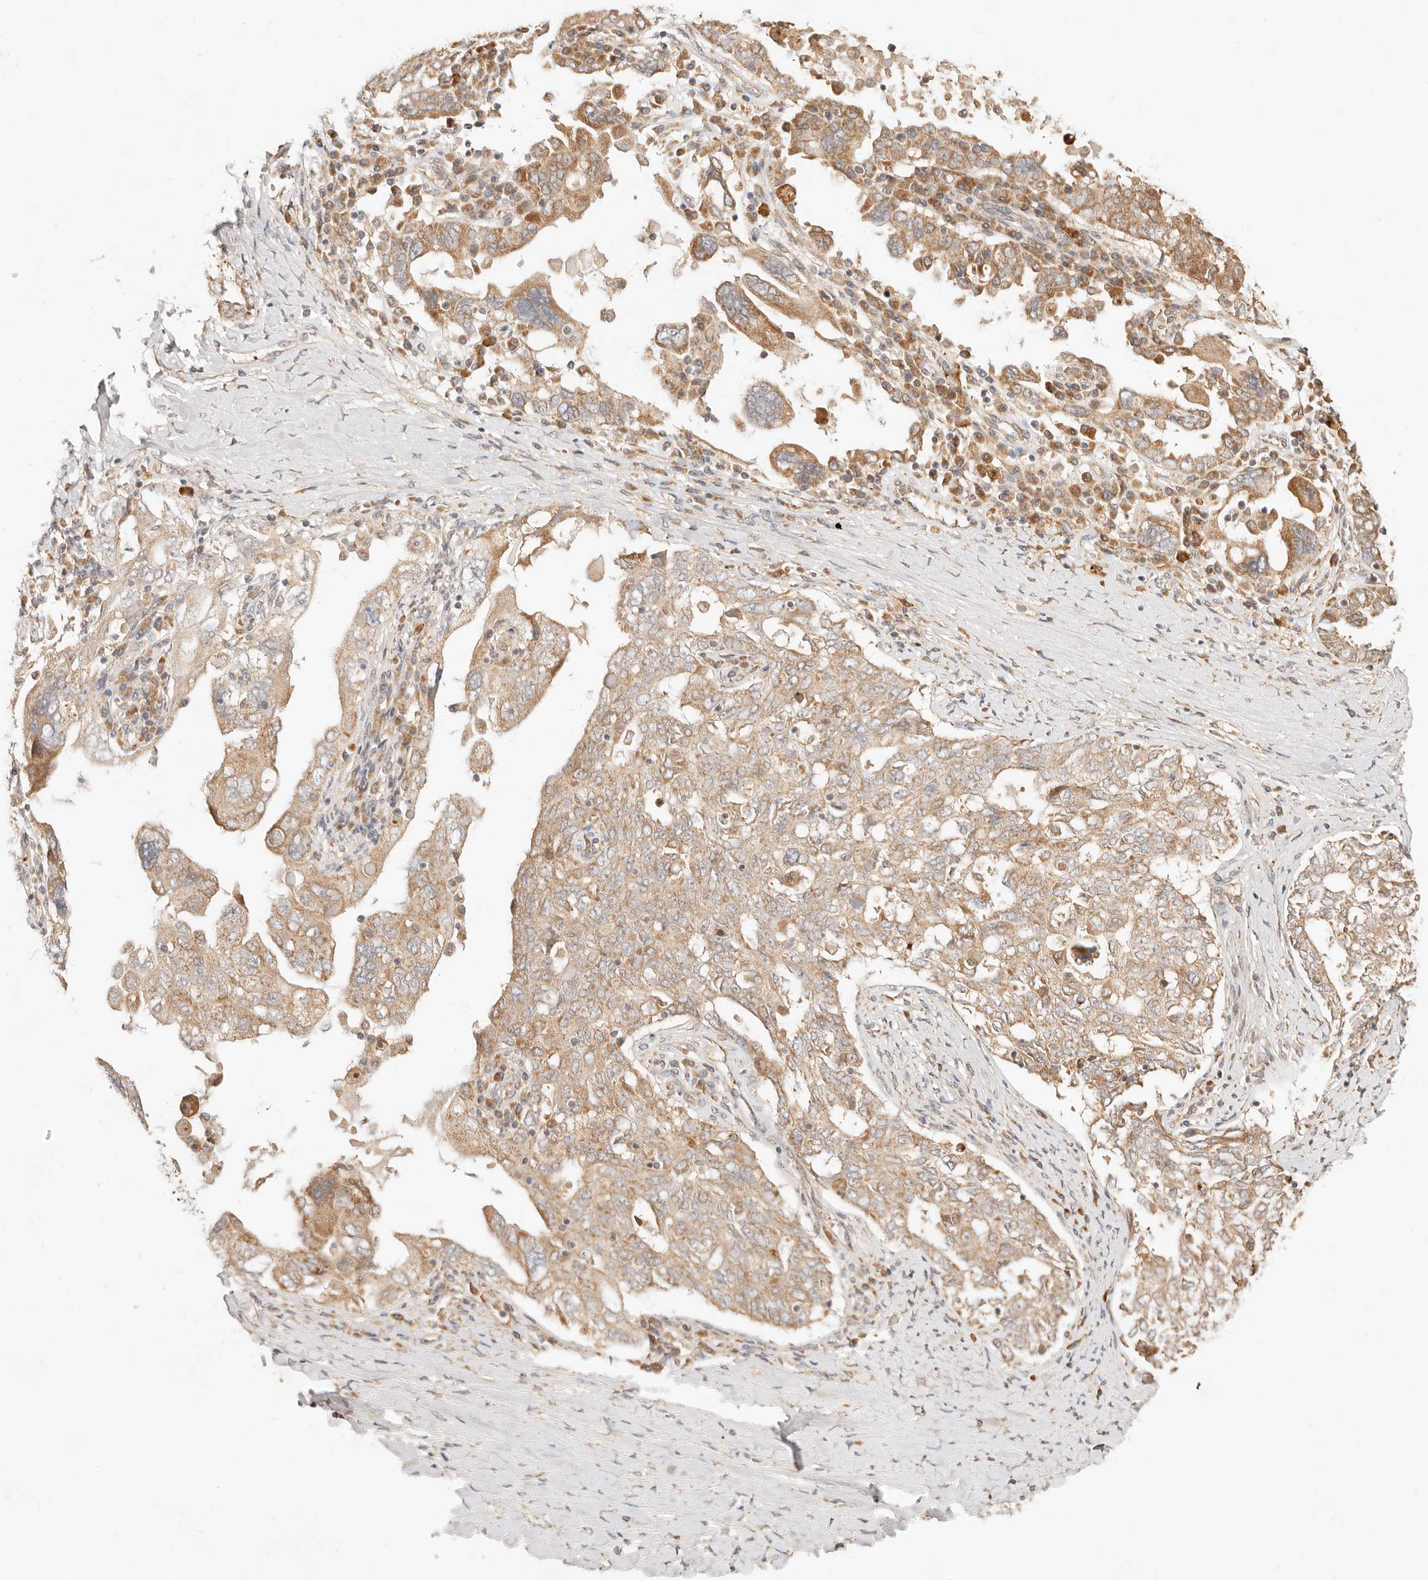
{"staining": {"intensity": "moderate", "quantity": ">75%", "location": "cytoplasmic/membranous"}, "tissue": "ovarian cancer", "cell_type": "Tumor cells", "image_type": "cancer", "snomed": [{"axis": "morphology", "description": "Carcinoma, endometroid"}, {"axis": "topography", "description": "Ovary"}], "caption": "Immunohistochemical staining of ovarian cancer (endometroid carcinoma) exhibits medium levels of moderate cytoplasmic/membranous protein positivity in approximately >75% of tumor cells. The staining was performed using DAB to visualize the protein expression in brown, while the nuclei were stained in blue with hematoxylin (Magnification: 20x).", "gene": "UBXN10", "patient": {"sex": "female", "age": 62}}